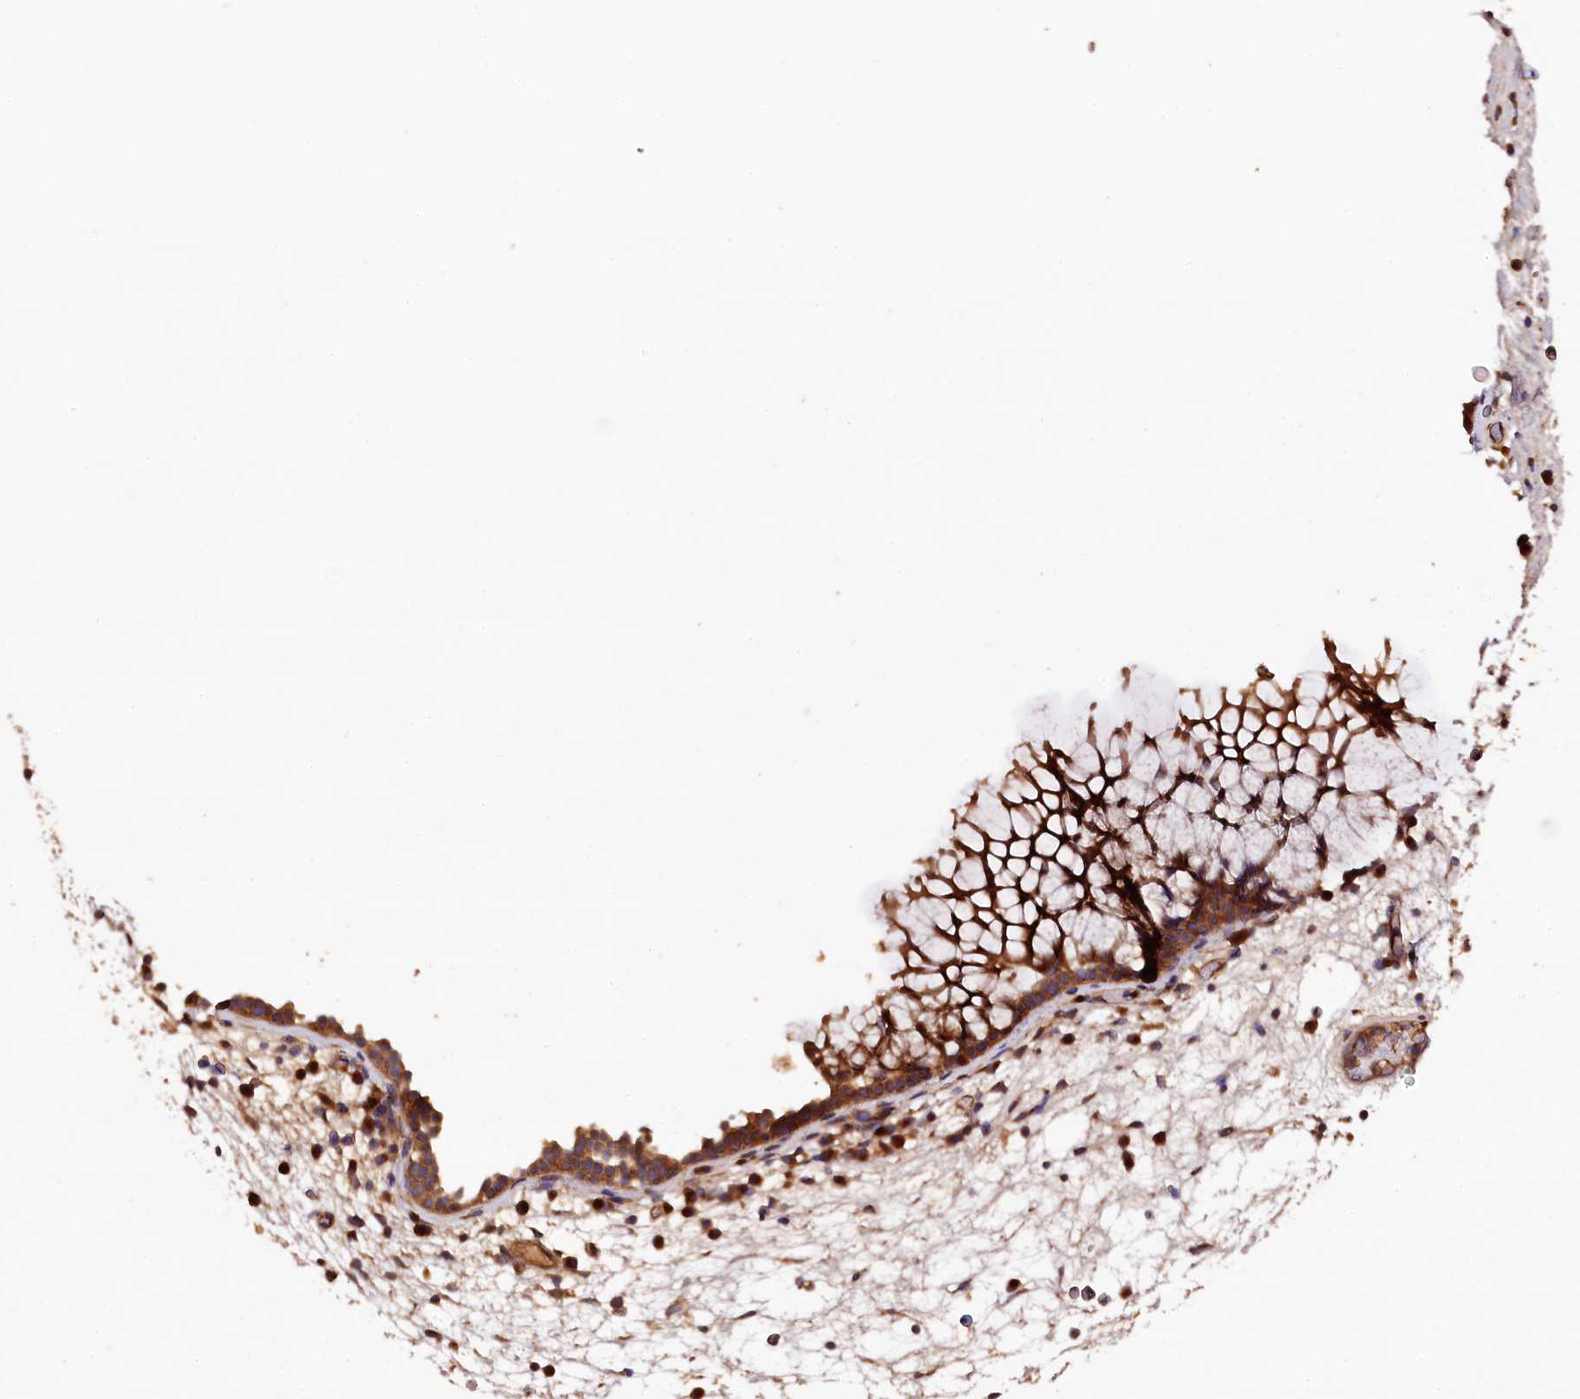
{"staining": {"intensity": "moderate", "quantity": ">75%", "location": "cytoplasmic/membranous"}, "tissue": "nasopharynx", "cell_type": "Respiratory epithelial cells", "image_type": "normal", "snomed": [{"axis": "morphology", "description": "Normal tissue, NOS"}, {"axis": "morphology", "description": "Inflammation, NOS"}, {"axis": "morphology", "description": "Malignant melanoma, Metastatic site"}, {"axis": "topography", "description": "Nasopharynx"}], "caption": "Human nasopharynx stained for a protein (brown) reveals moderate cytoplasmic/membranous positive positivity in approximately >75% of respiratory epithelial cells.", "gene": "KLC2", "patient": {"sex": "male", "age": 70}}